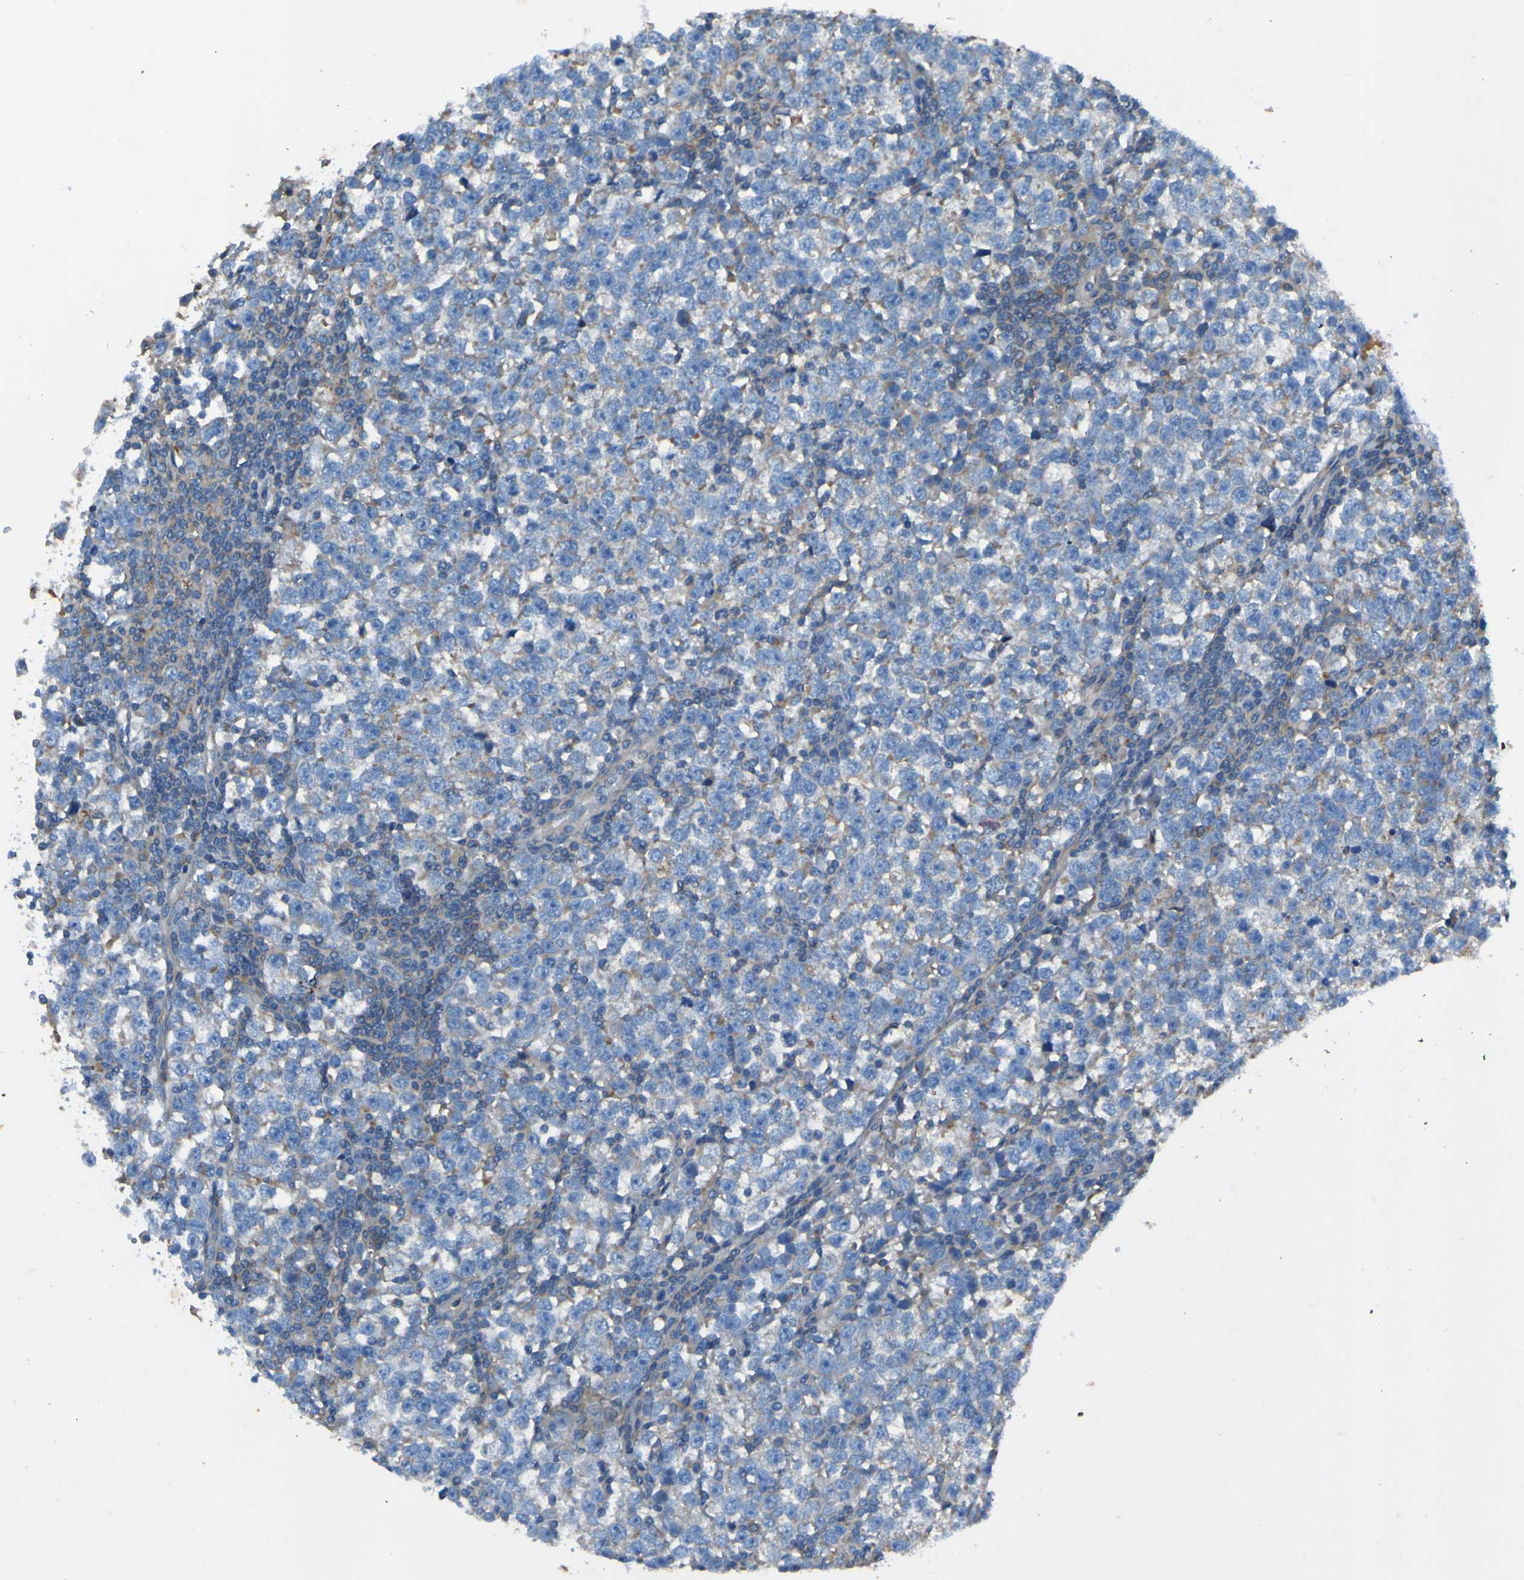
{"staining": {"intensity": "weak", "quantity": "<25%", "location": "cytoplasmic/membranous"}, "tissue": "testis cancer", "cell_type": "Tumor cells", "image_type": "cancer", "snomed": [{"axis": "morphology", "description": "Seminoma, NOS"}, {"axis": "topography", "description": "Testis"}], "caption": "A high-resolution histopathology image shows IHC staining of seminoma (testis), which exhibits no significant expression in tumor cells.", "gene": "RAB5B", "patient": {"sex": "male", "age": 43}}